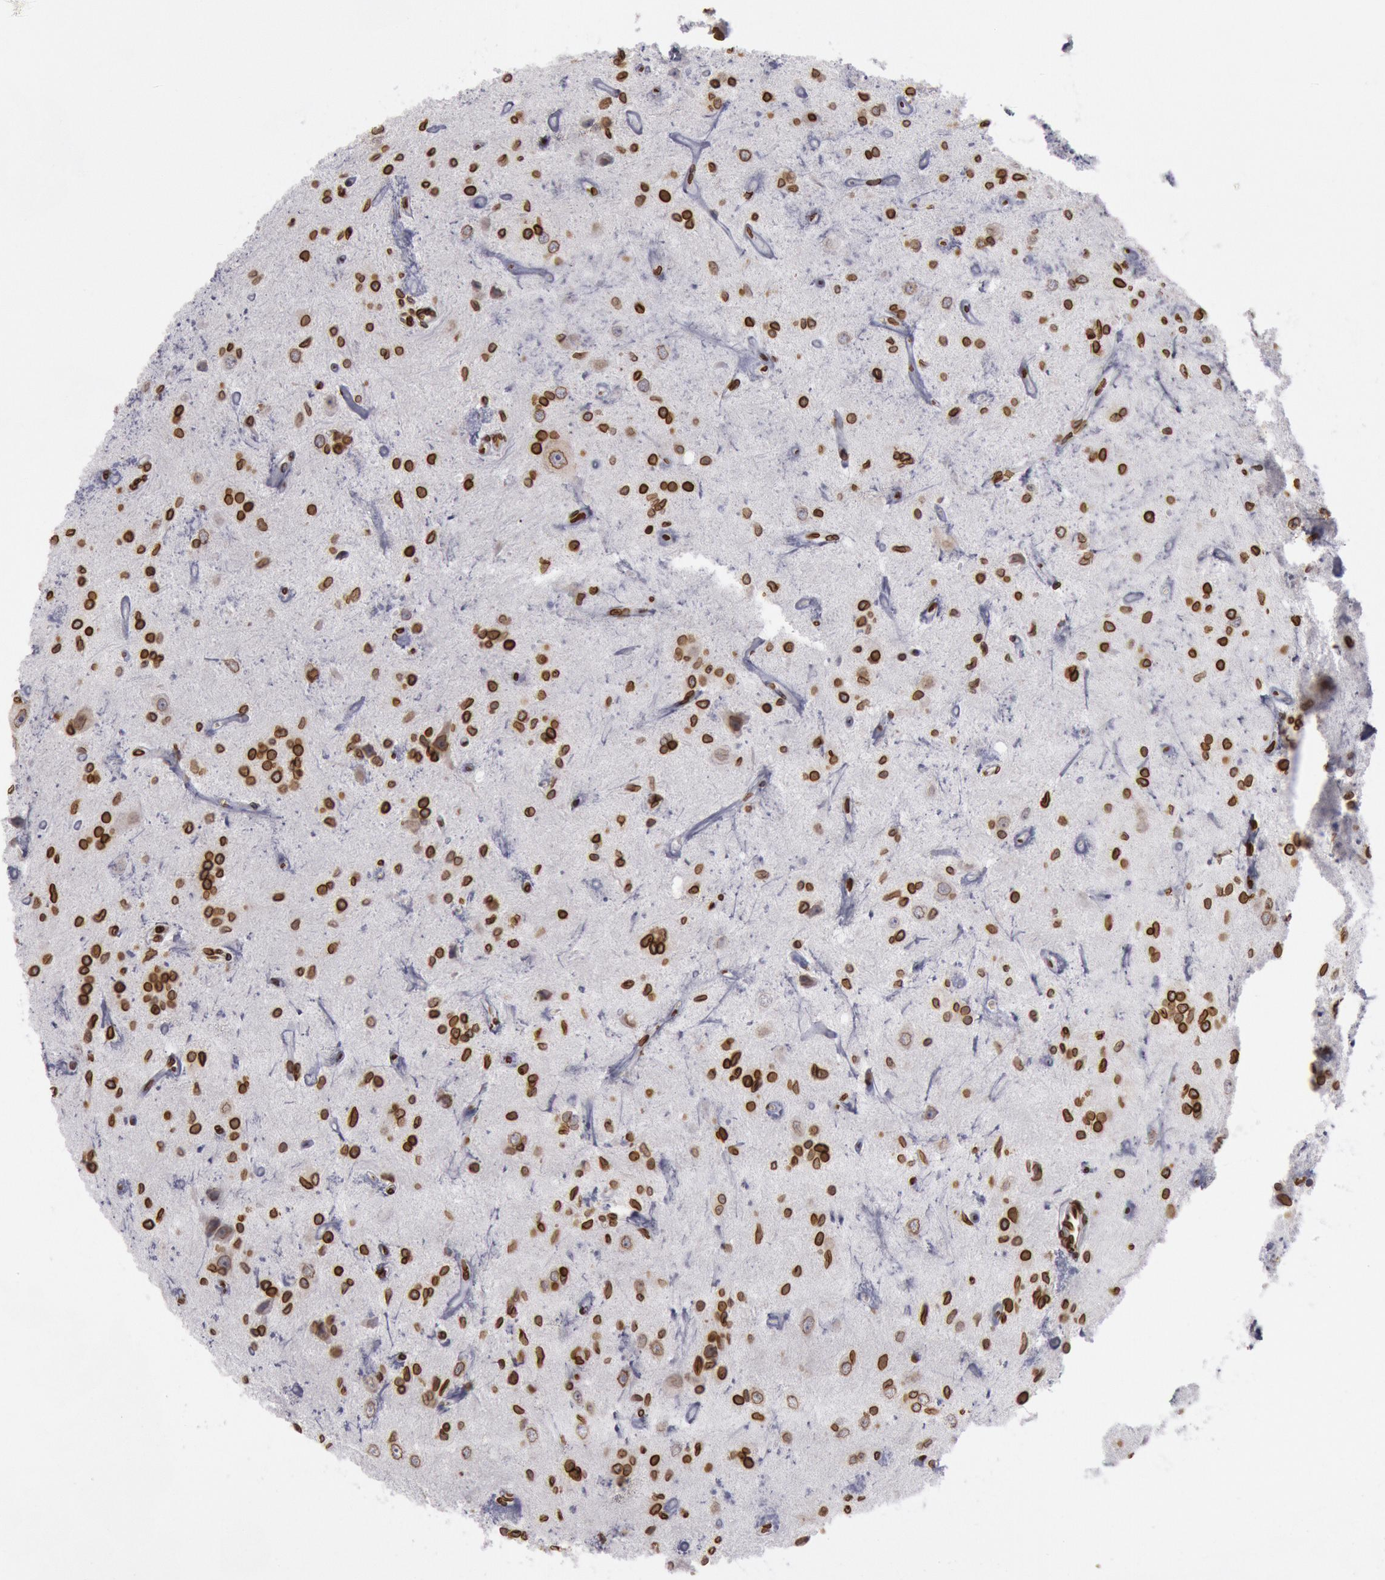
{"staining": {"intensity": "strong", "quantity": ">75%", "location": "cytoplasmic/membranous,nuclear"}, "tissue": "glioma", "cell_type": "Tumor cells", "image_type": "cancer", "snomed": [{"axis": "morphology", "description": "Glioma, malignant, Low grade"}, {"axis": "topography", "description": "Brain"}], "caption": "Tumor cells show high levels of strong cytoplasmic/membranous and nuclear positivity in approximately >75% of cells in human glioma.", "gene": "SUN2", "patient": {"sex": "female", "age": 15}}